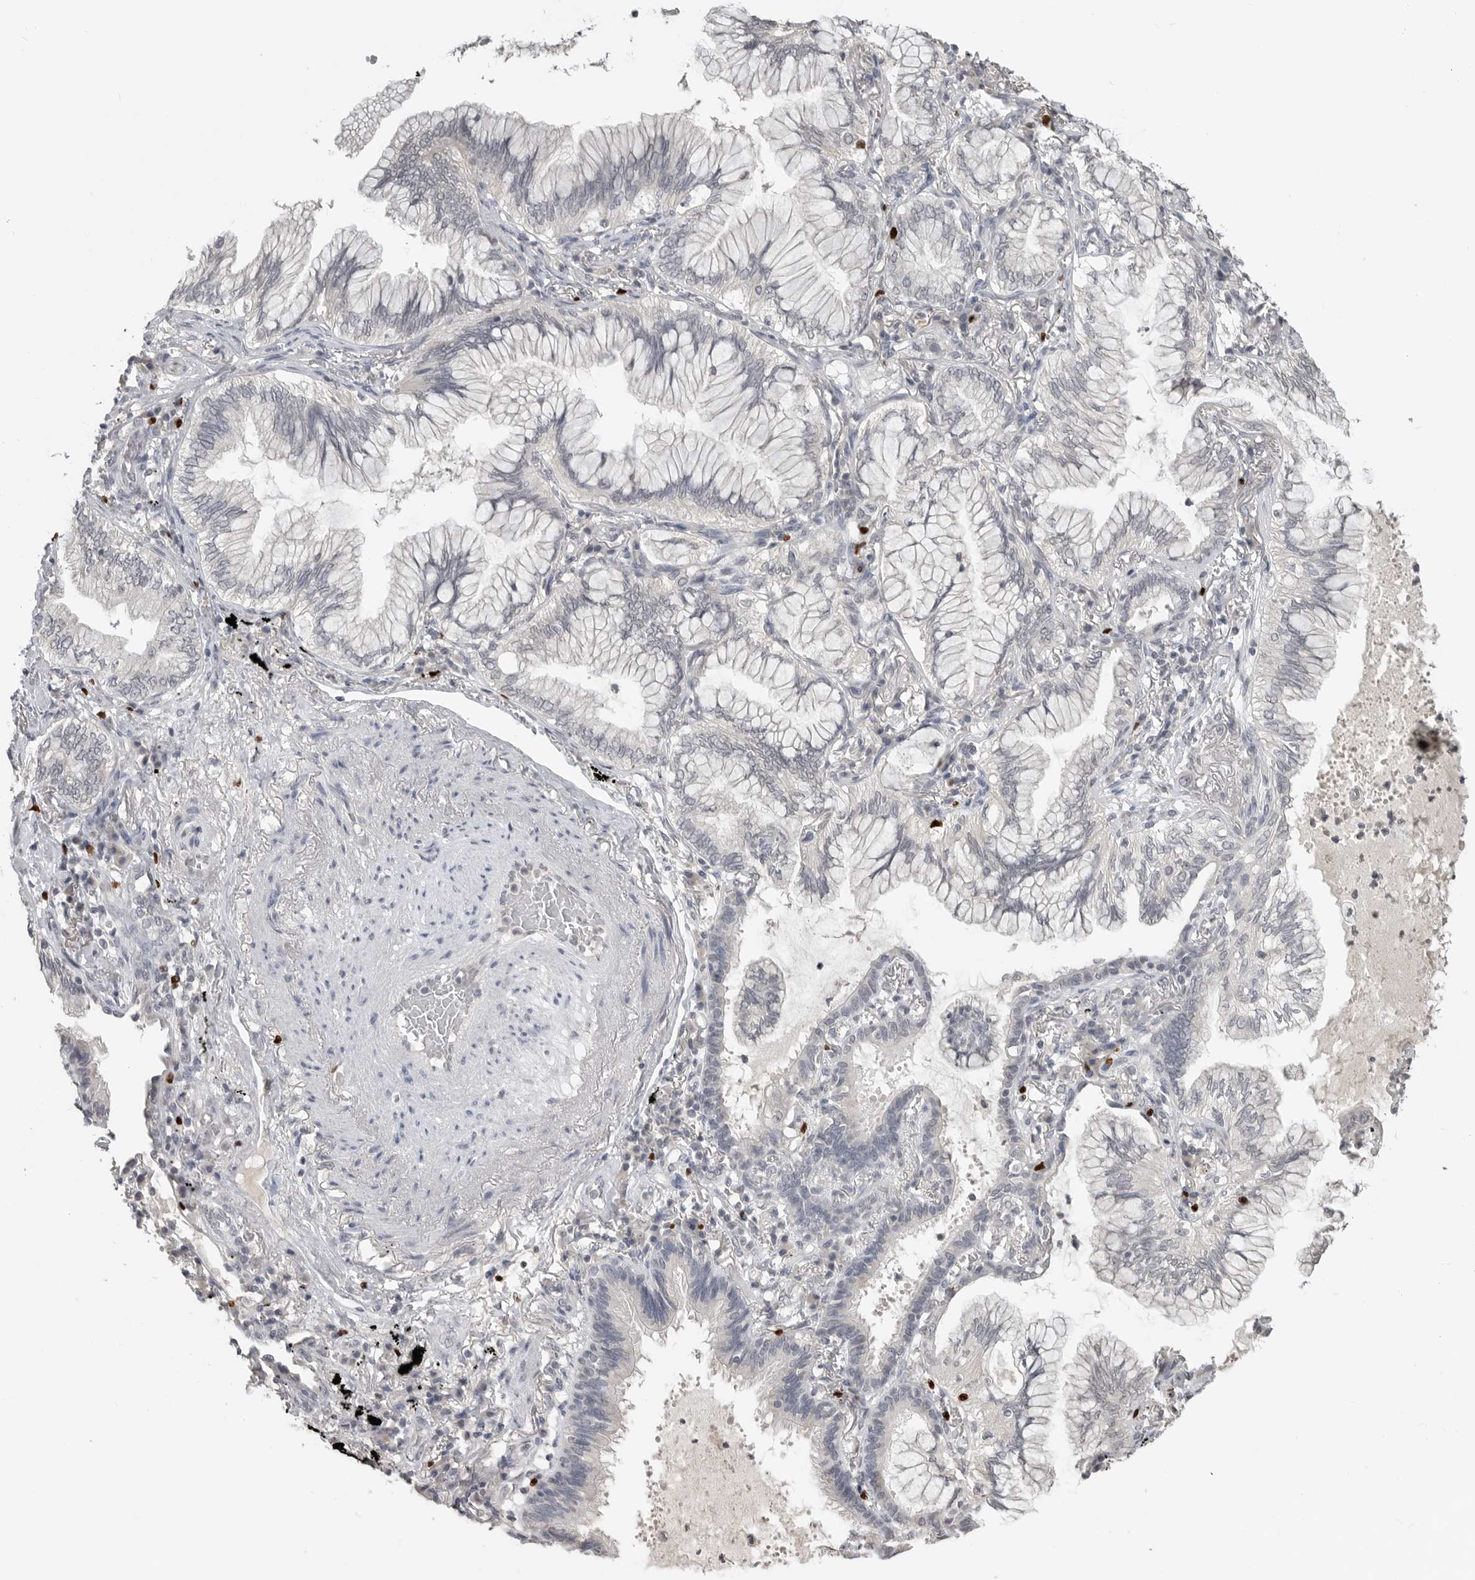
{"staining": {"intensity": "negative", "quantity": "none", "location": "none"}, "tissue": "lung cancer", "cell_type": "Tumor cells", "image_type": "cancer", "snomed": [{"axis": "morphology", "description": "Adenocarcinoma, NOS"}, {"axis": "topography", "description": "Lung"}], "caption": "IHC of human lung cancer displays no staining in tumor cells. Nuclei are stained in blue.", "gene": "FOXP3", "patient": {"sex": "female", "age": 70}}